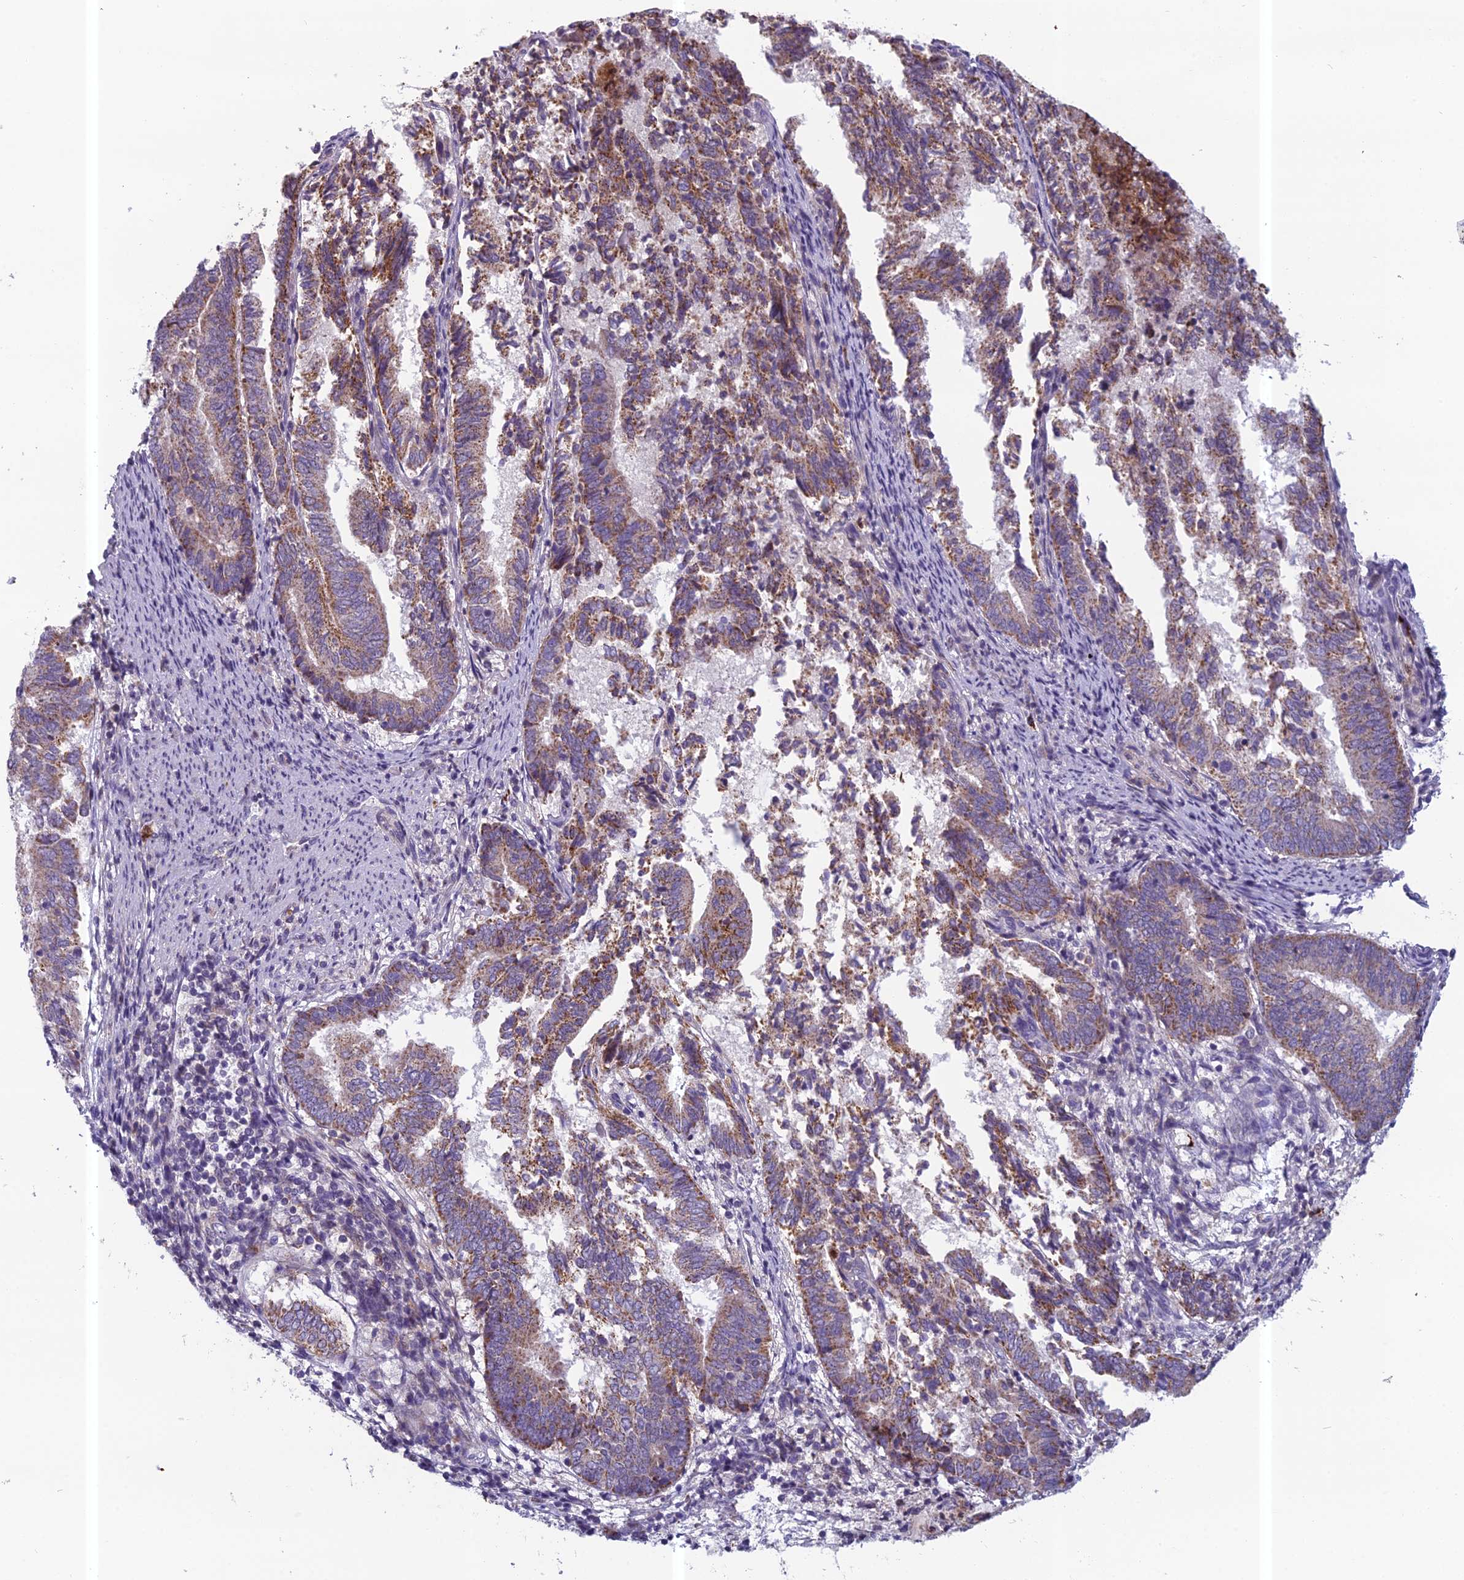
{"staining": {"intensity": "moderate", "quantity": "25%-75%", "location": "cytoplasmic/membranous"}, "tissue": "endometrial cancer", "cell_type": "Tumor cells", "image_type": "cancer", "snomed": [{"axis": "morphology", "description": "Adenocarcinoma, NOS"}, {"axis": "topography", "description": "Endometrium"}], "caption": "Protein staining reveals moderate cytoplasmic/membranous expression in about 25%-75% of tumor cells in adenocarcinoma (endometrial). (DAB (3,3'-diaminobenzidine) = brown stain, brightfield microscopy at high magnification).", "gene": "ENSG00000188897", "patient": {"sex": "female", "age": 80}}